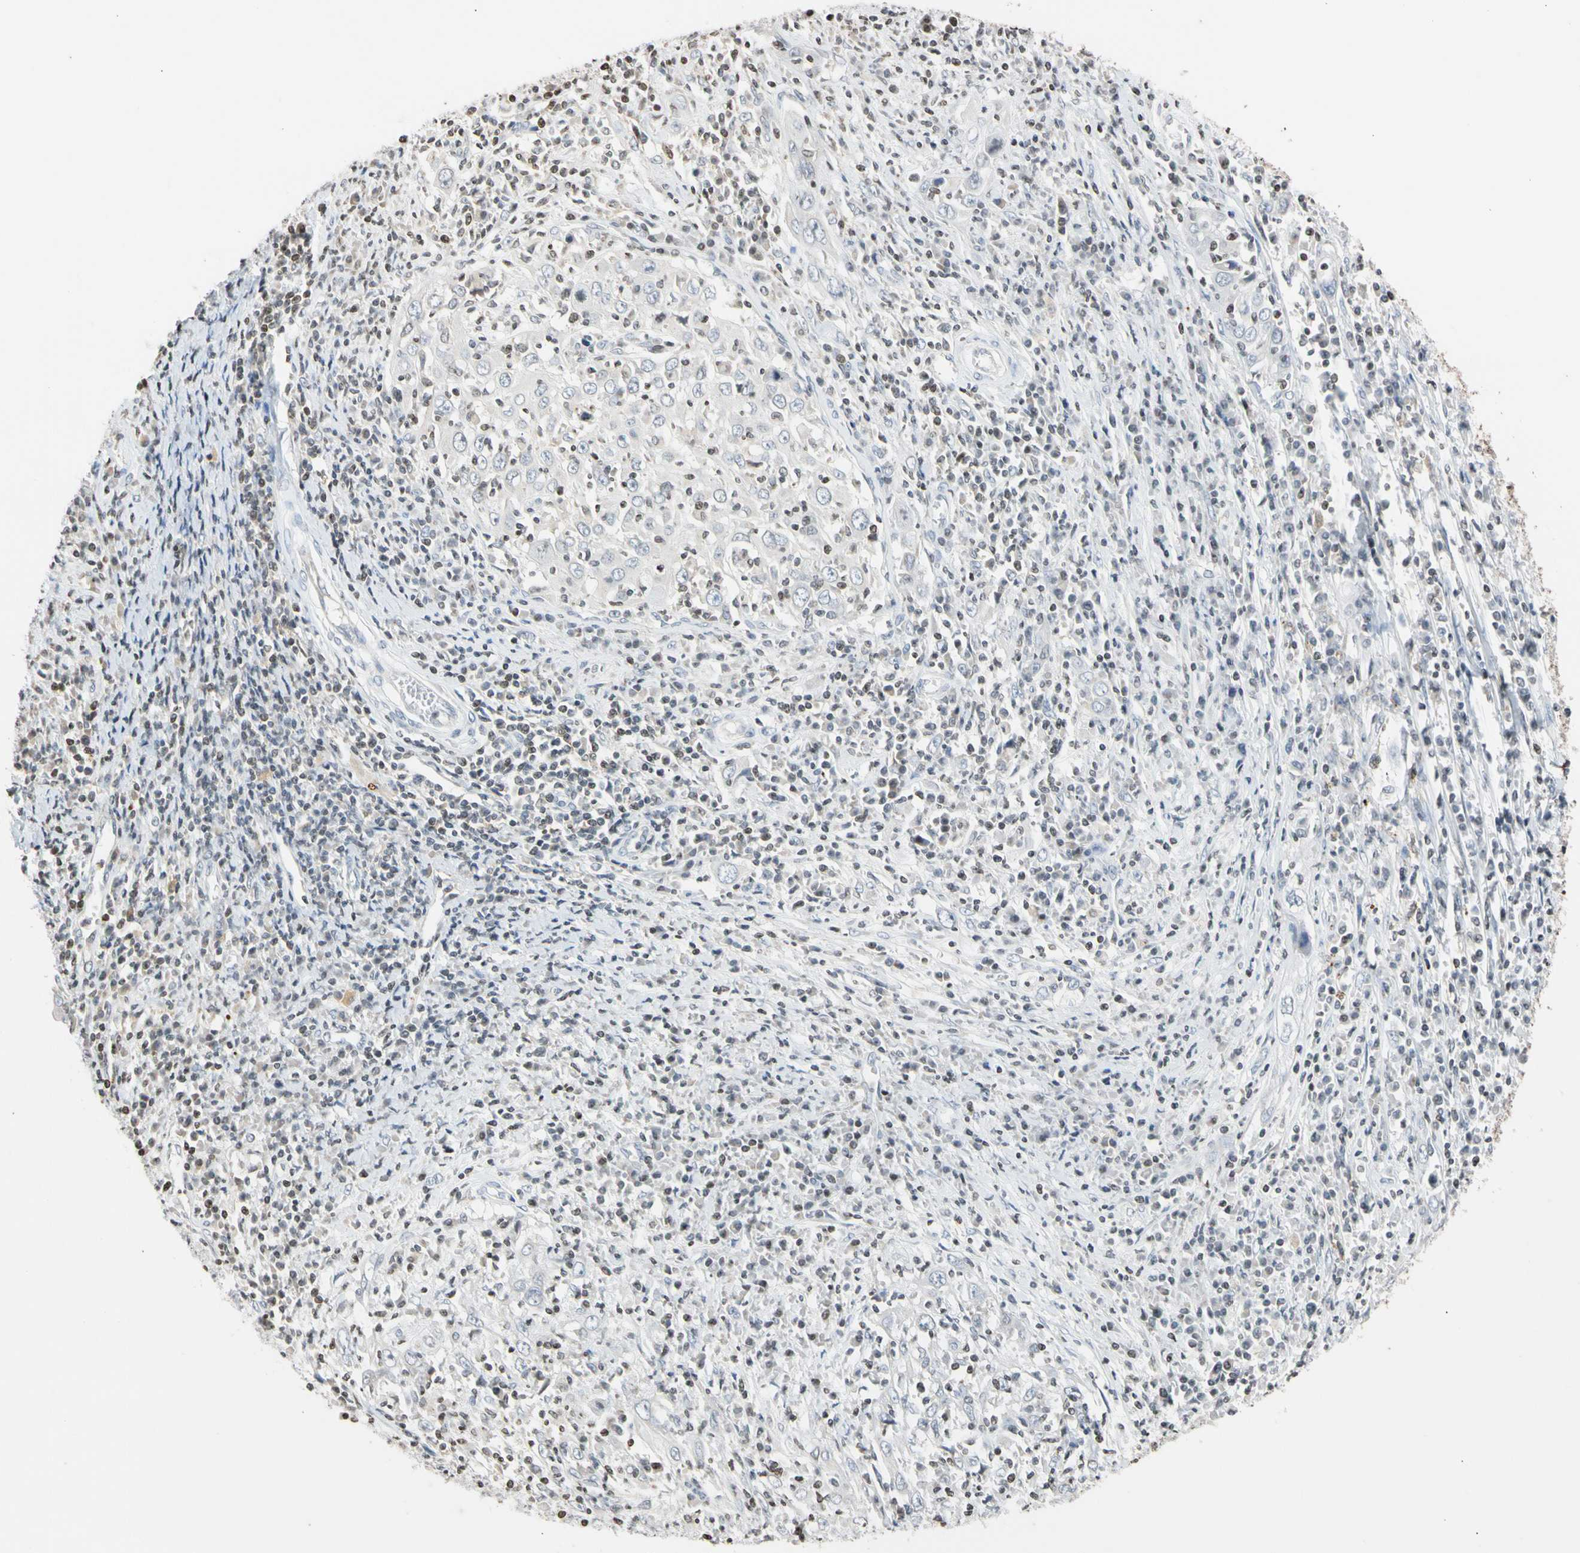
{"staining": {"intensity": "negative", "quantity": "none", "location": "none"}, "tissue": "cervical cancer", "cell_type": "Tumor cells", "image_type": "cancer", "snomed": [{"axis": "morphology", "description": "Squamous cell carcinoma, NOS"}, {"axis": "topography", "description": "Cervix"}], "caption": "There is no significant expression in tumor cells of cervical squamous cell carcinoma.", "gene": "GPX4", "patient": {"sex": "female", "age": 46}}